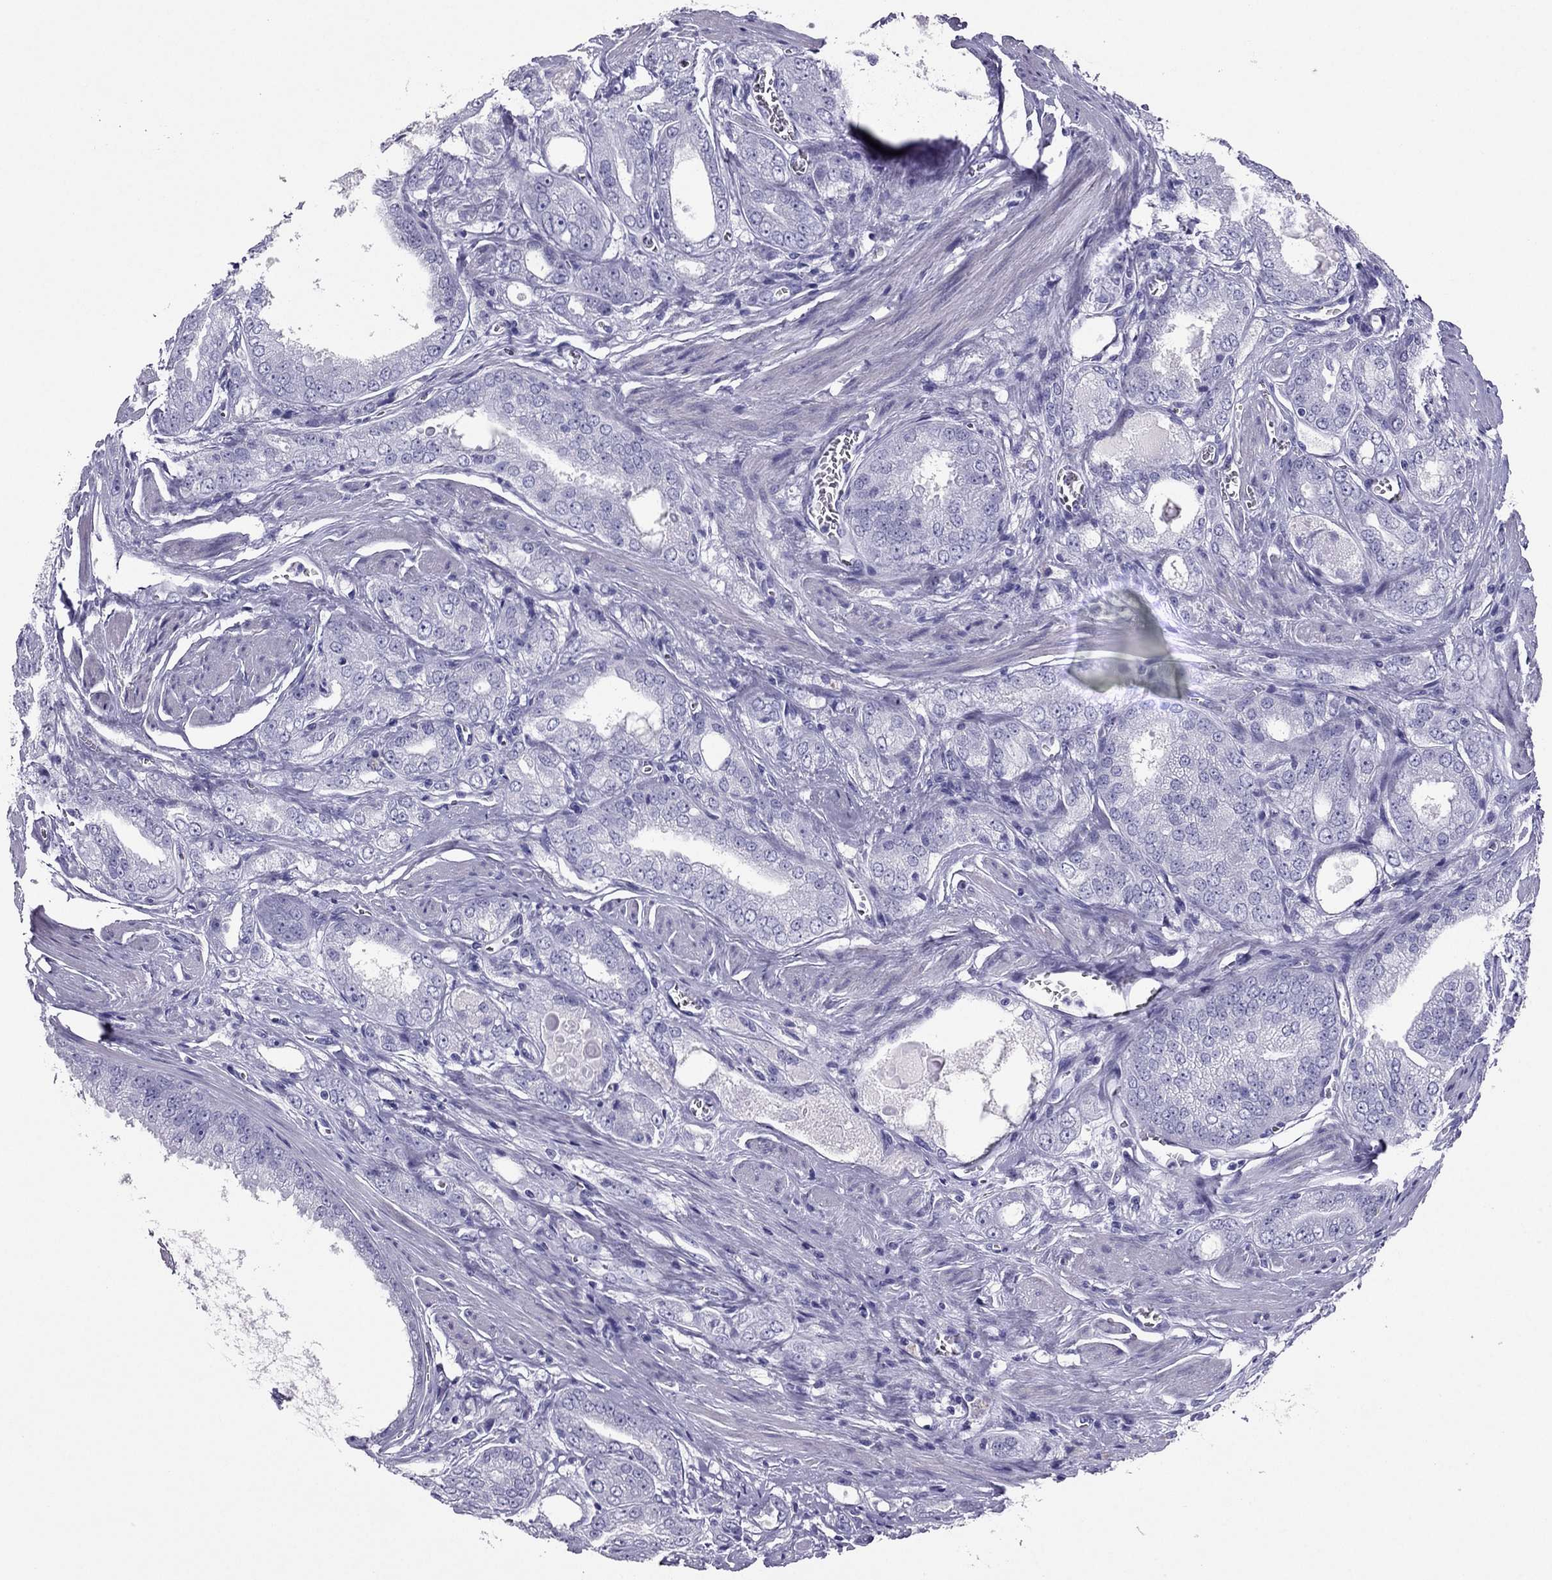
{"staining": {"intensity": "negative", "quantity": "none", "location": "none"}, "tissue": "prostate cancer", "cell_type": "Tumor cells", "image_type": "cancer", "snomed": [{"axis": "morphology", "description": "Adenocarcinoma, NOS"}, {"axis": "morphology", "description": "Adenocarcinoma, High grade"}, {"axis": "topography", "description": "Prostate"}], "caption": "Tumor cells are negative for protein expression in human prostate adenocarcinoma. Nuclei are stained in blue.", "gene": "PDE6A", "patient": {"sex": "male", "age": 70}}